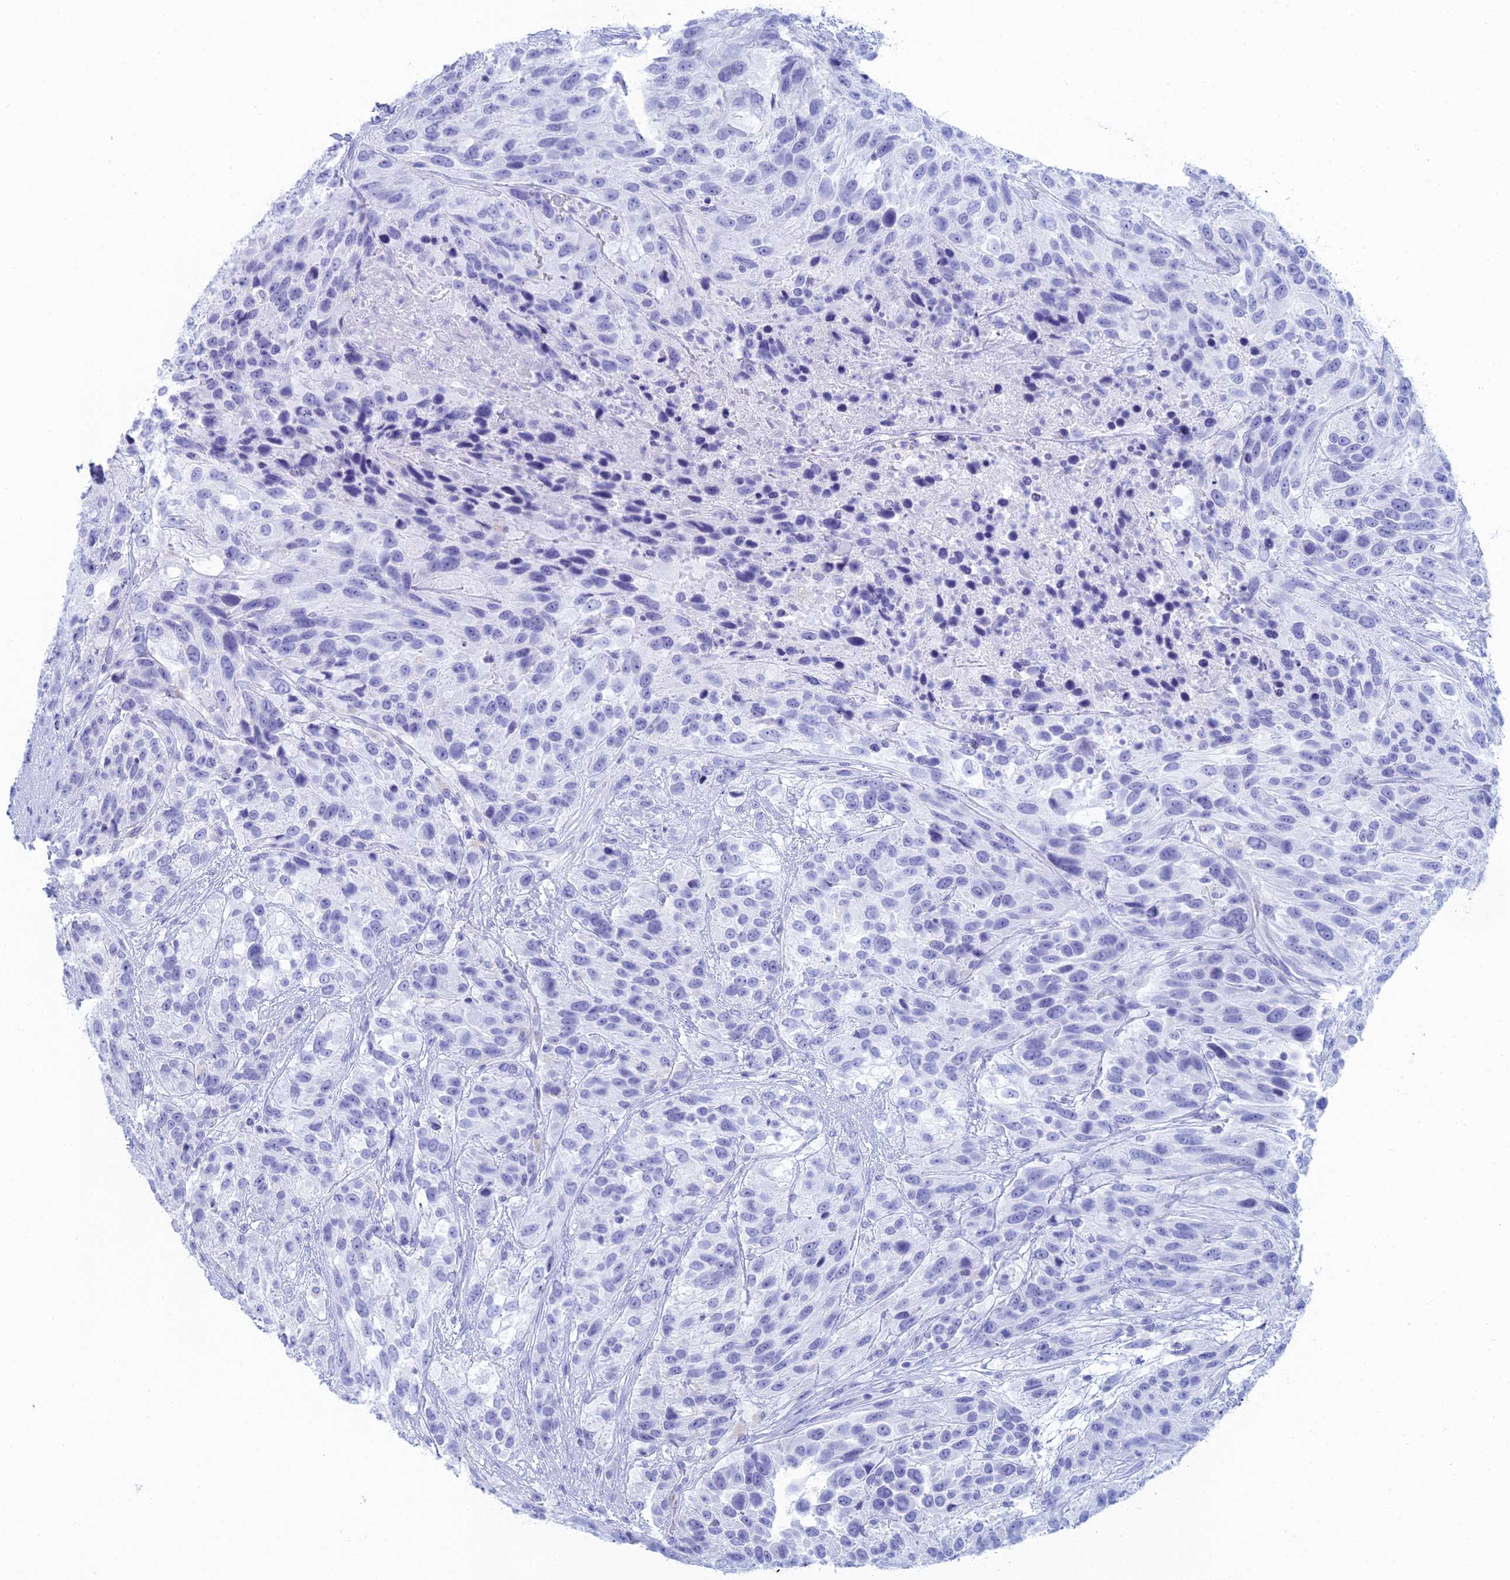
{"staining": {"intensity": "negative", "quantity": "none", "location": "none"}, "tissue": "urothelial cancer", "cell_type": "Tumor cells", "image_type": "cancer", "snomed": [{"axis": "morphology", "description": "Urothelial carcinoma, High grade"}, {"axis": "topography", "description": "Urinary bladder"}], "caption": "High power microscopy image of an immunohistochemistry micrograph of high-grade urothelial carcinoma, revealing no significant positivity in tumor cells.", "gene": "FERD3L", "patient": {"sex": "female", "age": 70}}